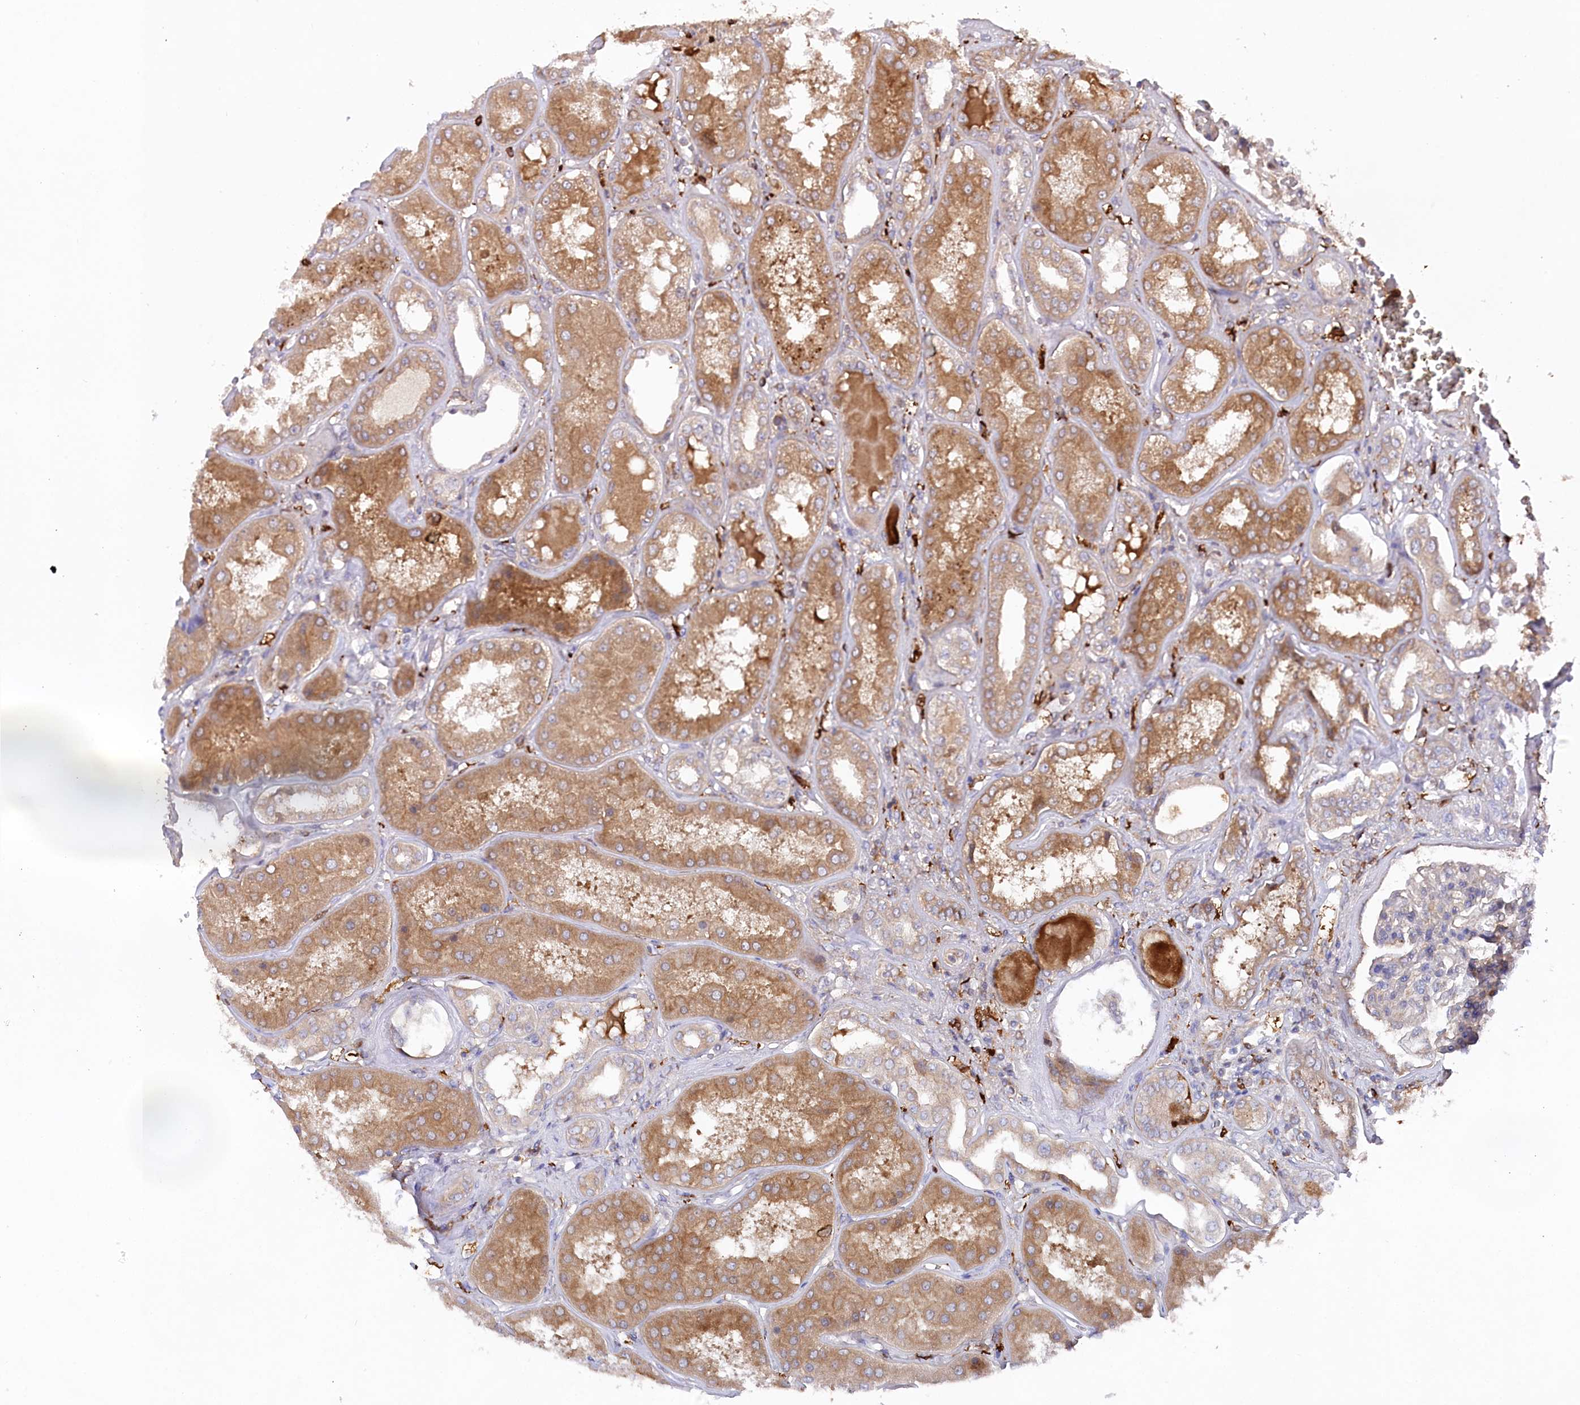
{"staining": {"intensity": "moderate", "quantity": ">75%", "location": "cytoplasmic/membranous"}, "tissue": "kidney", "cell_type": "Cells in glomeruli", "image_type": "normal", "snomed": [{"axis": "morphology", "description": "Normal tissue, NOS"}, {"axis": "topography", "description": "Kidney"}], "caption": "IHC photomicrograph of unremarkable kidney: human kidney stained using immunohistochemistry (IHC) displays medium levels of moderate protein expression localized specifically in the cytoplasmic/membranous of cells in glomeruli, appearing as a cytoplasmic/membranous brown color.", "gene": "PPP1R21", "patient": {"sex": "female", "age": 56}}